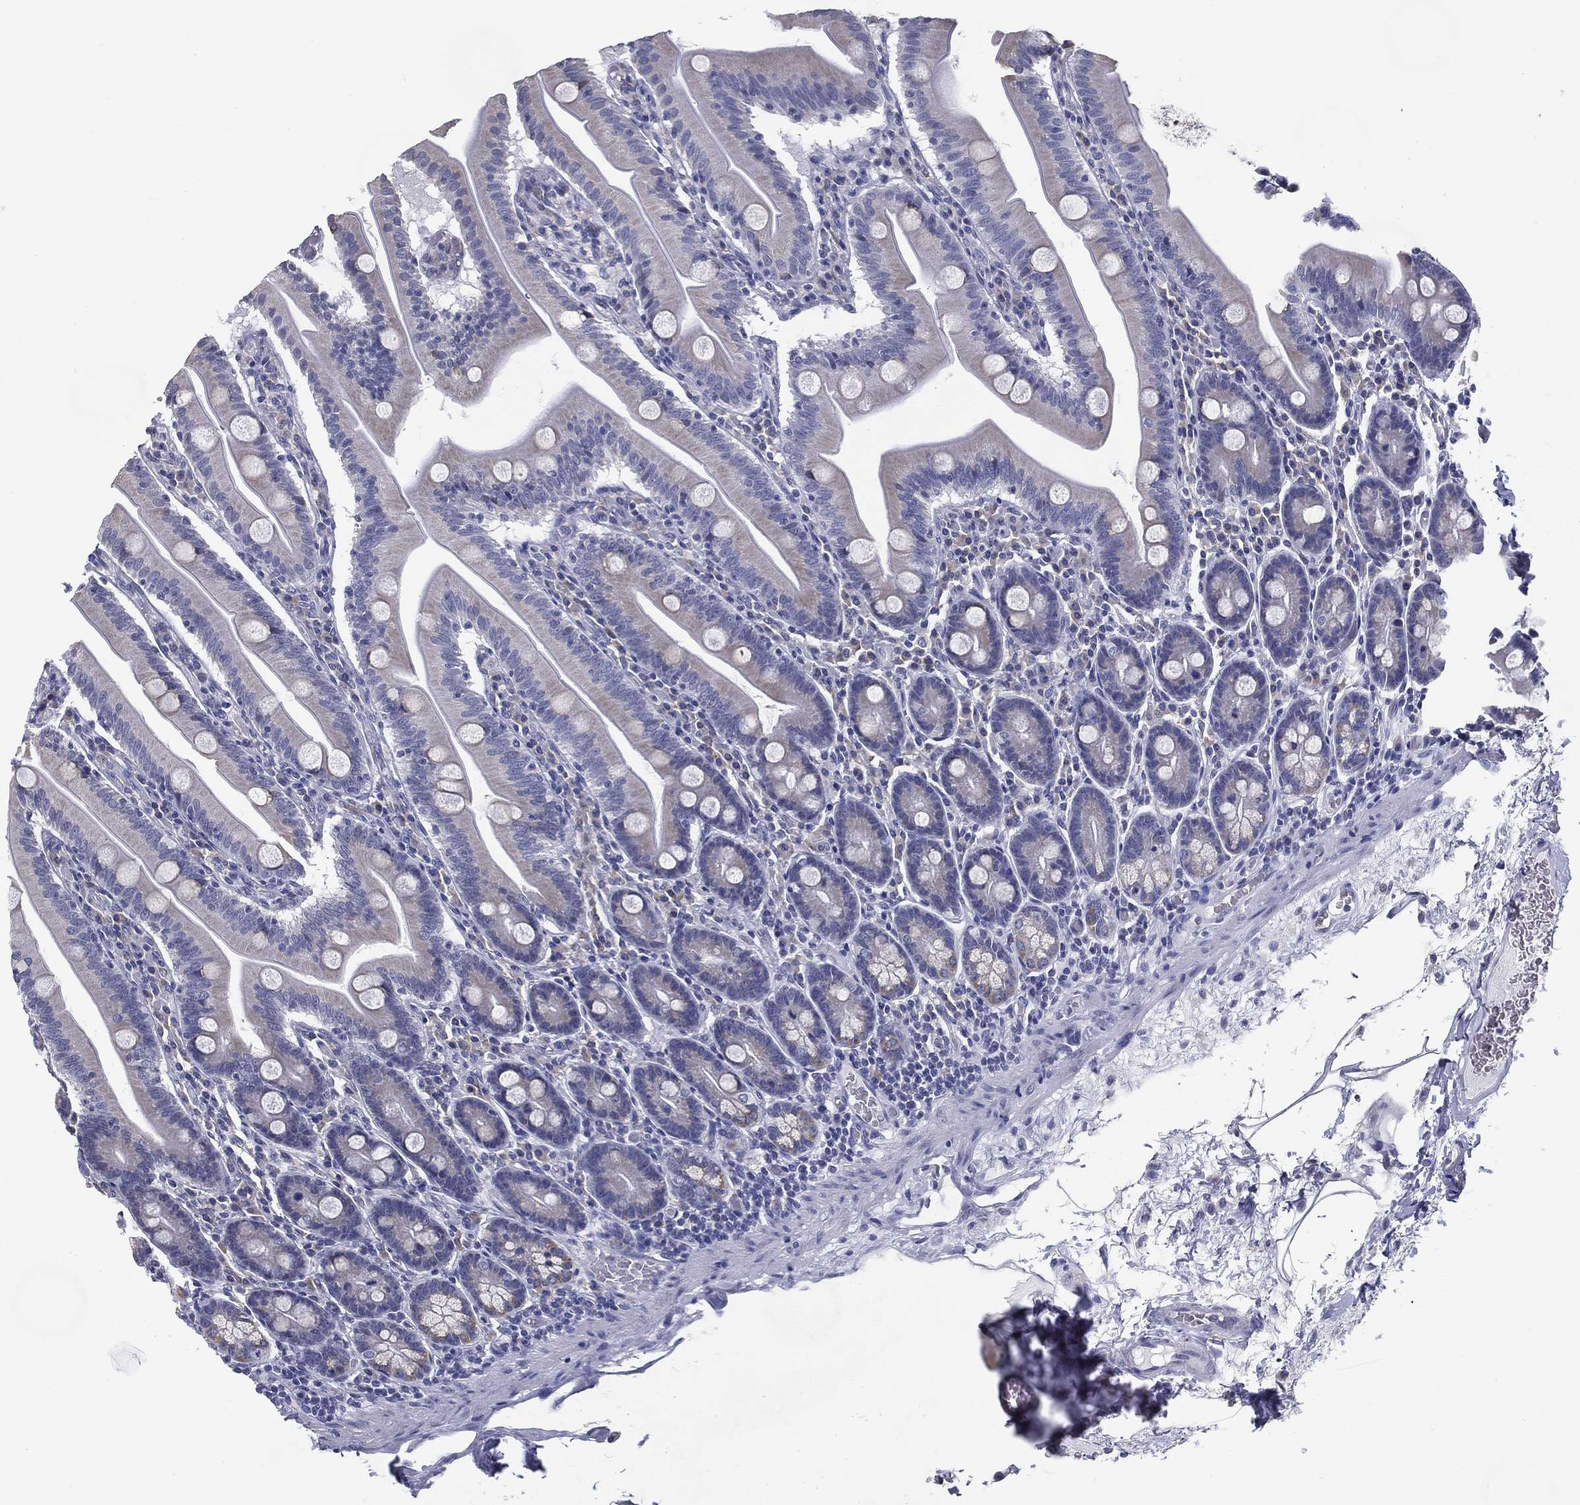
{"staining": {"intensity": "negative", "quantity": "none", "location": "none"}, "tissue": "small intestine", "cell_type": "Glandular cells", "image_type": "normal", "snomed": [{"axis": "morphology", "description": "Normal tissue, NOS"}, {"axis": "topography", "description": "Small intestine"}], "caption": "The histopathology image displays no staining of glandular cells in normal small intestine. (IHC, brightfield microscopy, high magnification).", "gene": "C19orf18", "patient": {"sex": "male", "age": 37}}